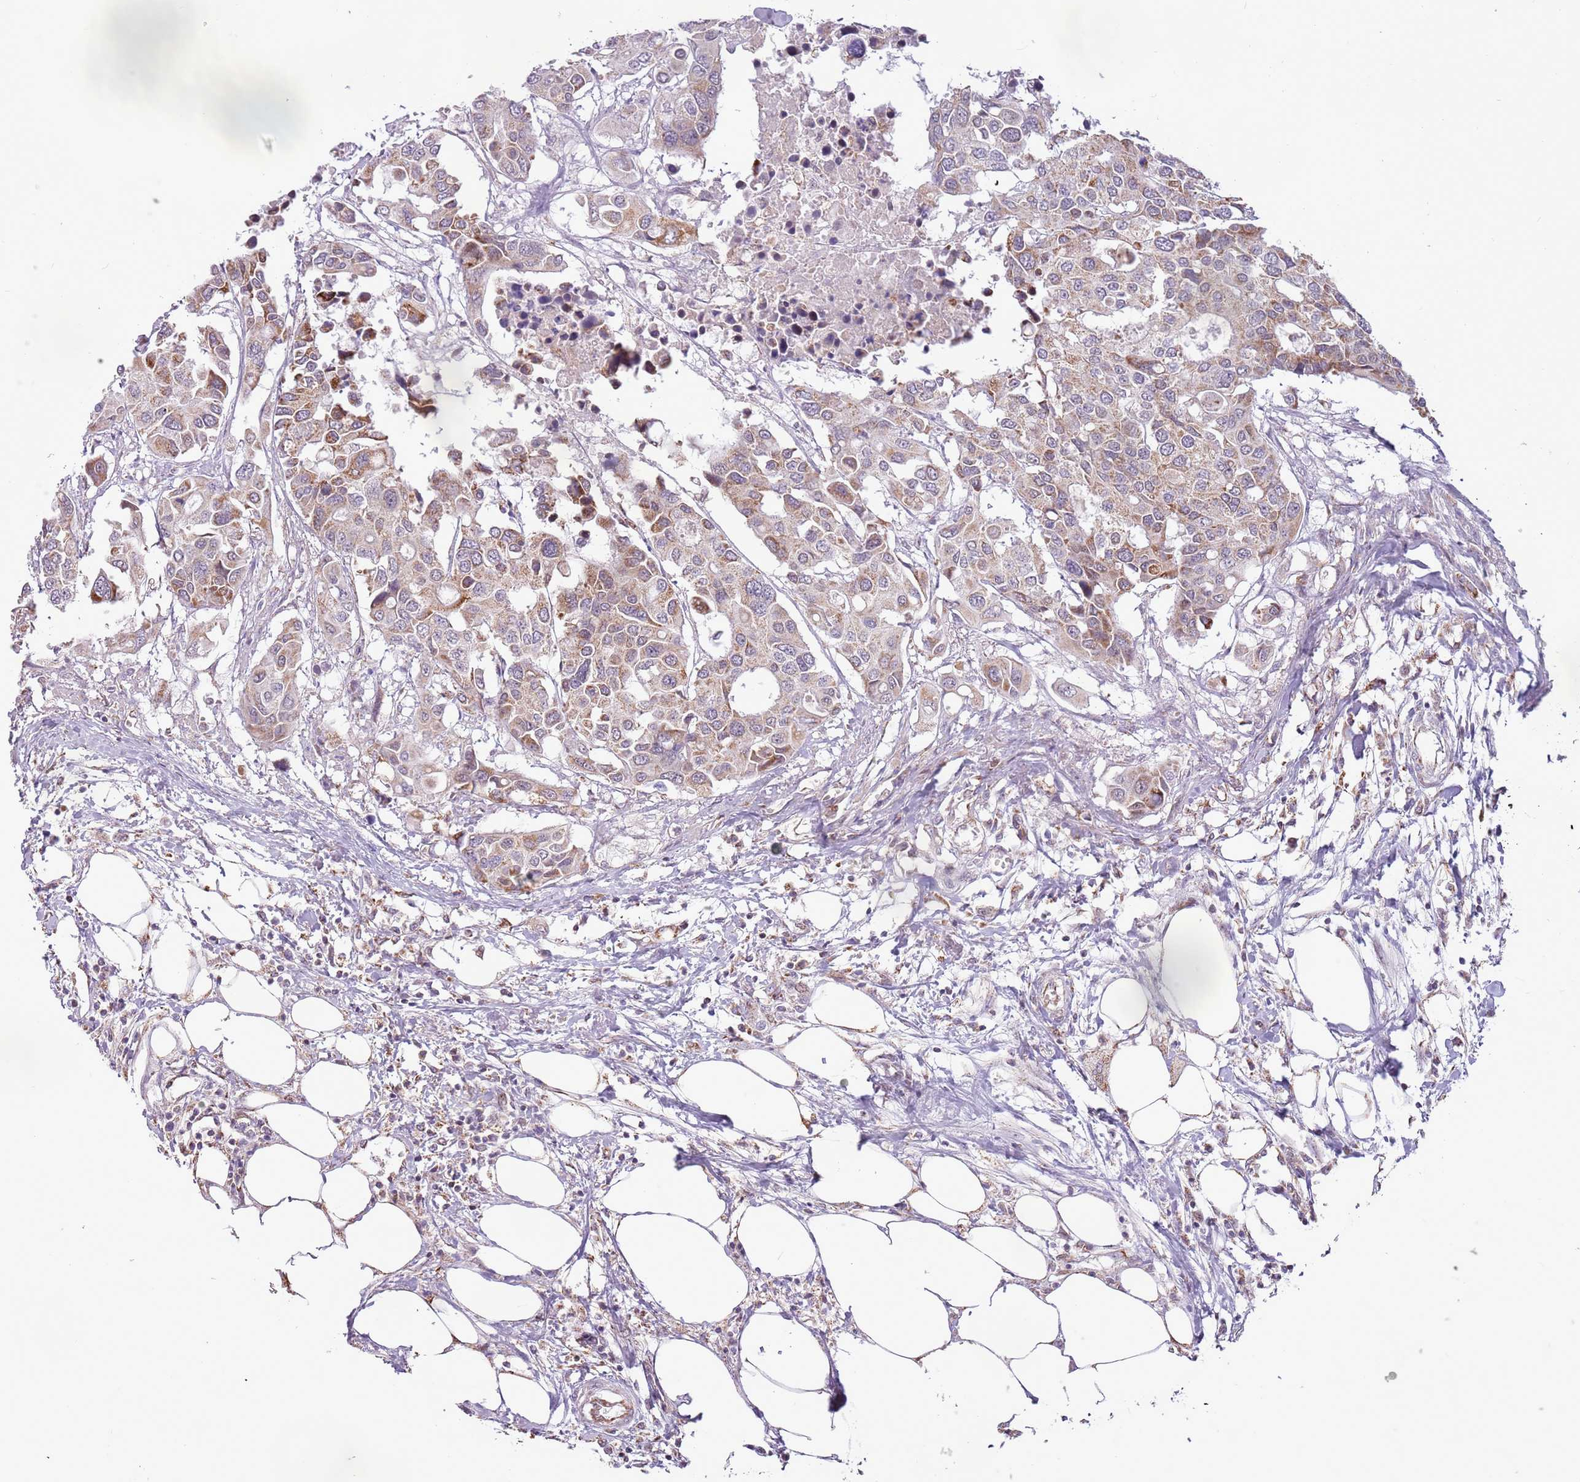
{"staining": {"intensity": "moderate", "quantity": "<25%", "location": "cytoplasmic/membranous"}, "tissue": "colorectal cancer", "cell_type": "Tumor cells", "image_type": "cancer", "snomed": [{"axis": "morphology", "description": "Adenocarcinoma, NOS"}, {"axis": "topography", "description": "Colon"}], "caption": "There is low levels of moderate cytoplasmic/membranous expression in tumor cells of colorectal cancer, as demonstrated by immunohistochemical staining (brown color).", "gene": "MLLT11", "patient": {"sex": "male", "age": 77}}